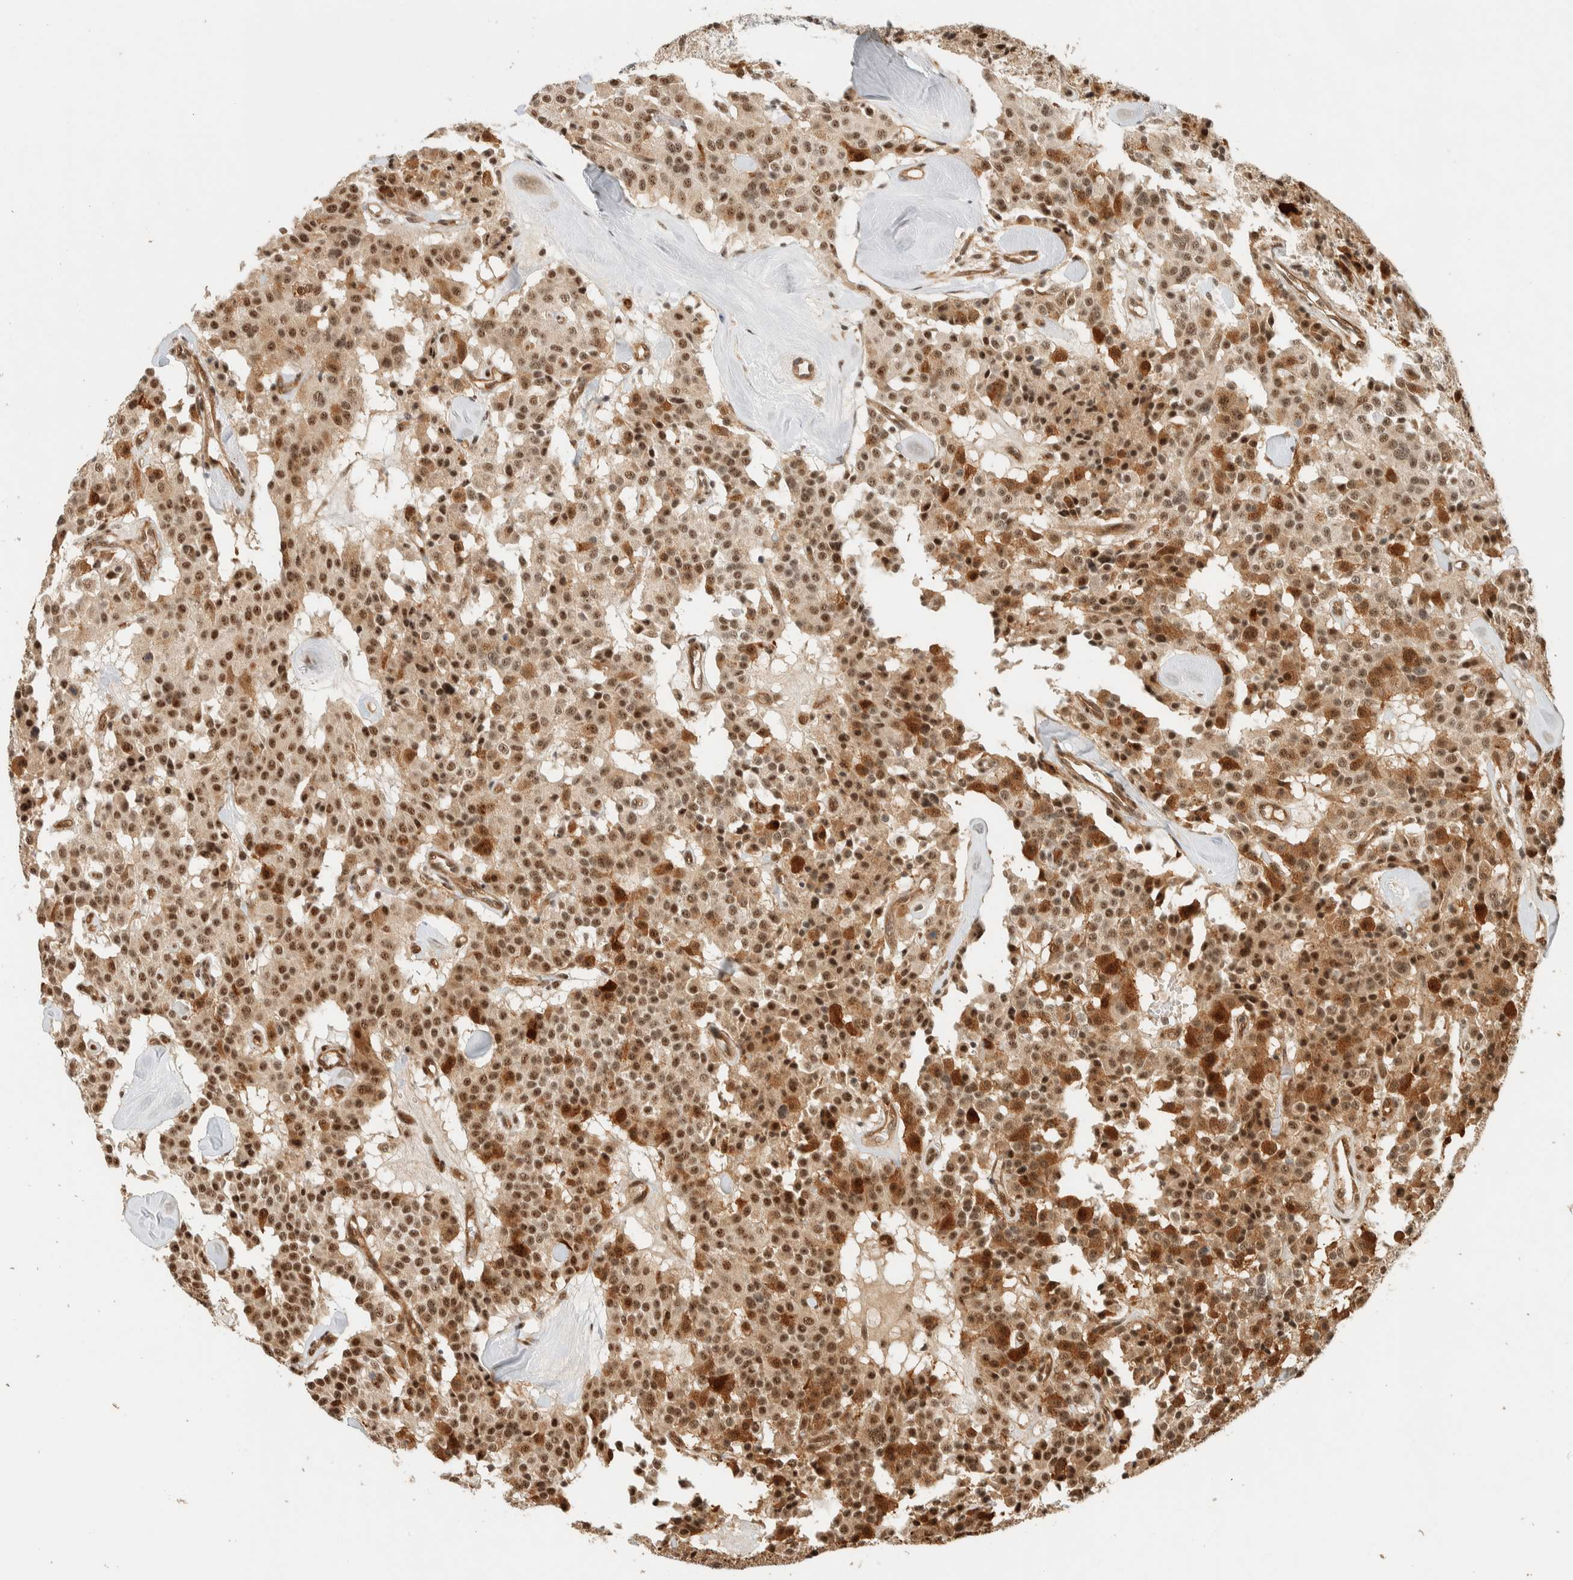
{"staining": {"intensity": "moderate", "quantity": ">75%", "location": "cytoplasmic/membranous,nuclear"}, "tissue": "carcinoid", "cell_type": "Tumor cells", "image_type": "cancer", "snomed": [{"axis": "morphology", "description": "Carcinoid, malignant, NOS"}, {"axis": "topography", "description": "Lung"}], "caption": "Protein positivity by immunohistochemistry displays moderate cytoplasmic/membranous and nuclear positivity in about >75% of tumor cells in carcinoid (malignant). The protein is shown in brown color, while the nuclei are stained blue.", "gene": "SIK1", "patient": {"sex": "male", "age": 30}}